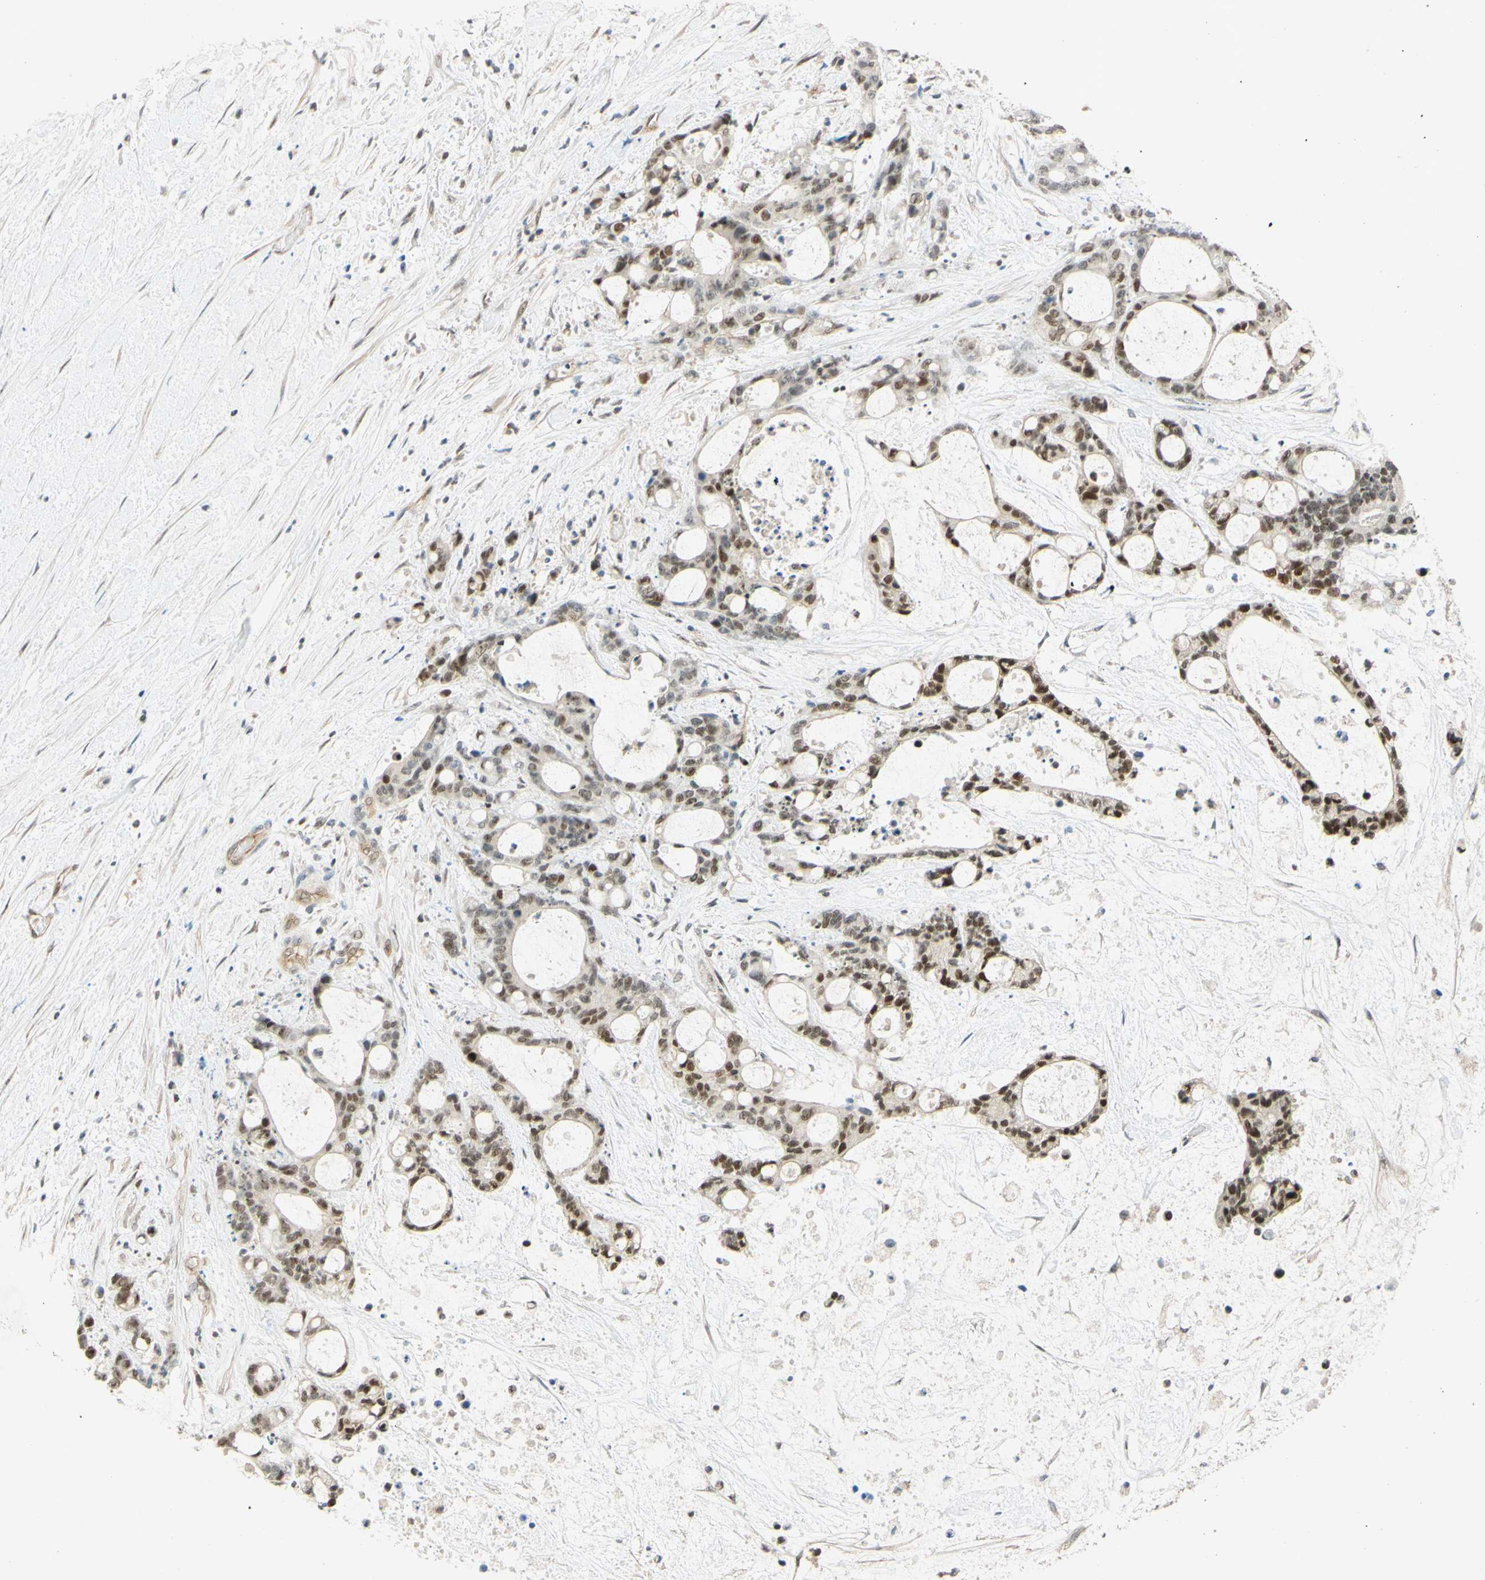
{"staining": {"intensity": "weak", "quantity": ">75%", "location": "nuclear"}, "tissue": "liver cancer", "cell_type": "Tumor cells", "image_type": "cancer", "snomed": [{"axis": "morphology", "description": "Cholangiocarcinoma"}, {"axis": "topography", "description": "Liver"}], "caption": "Liver cancer (cholangiocarcinoma) stained with a brown dye reveals weak nuclear positive positivity in approximately >75% of tumor cells.", "gene": "POLB", "patient": {"sex": "female", "age": 73}}